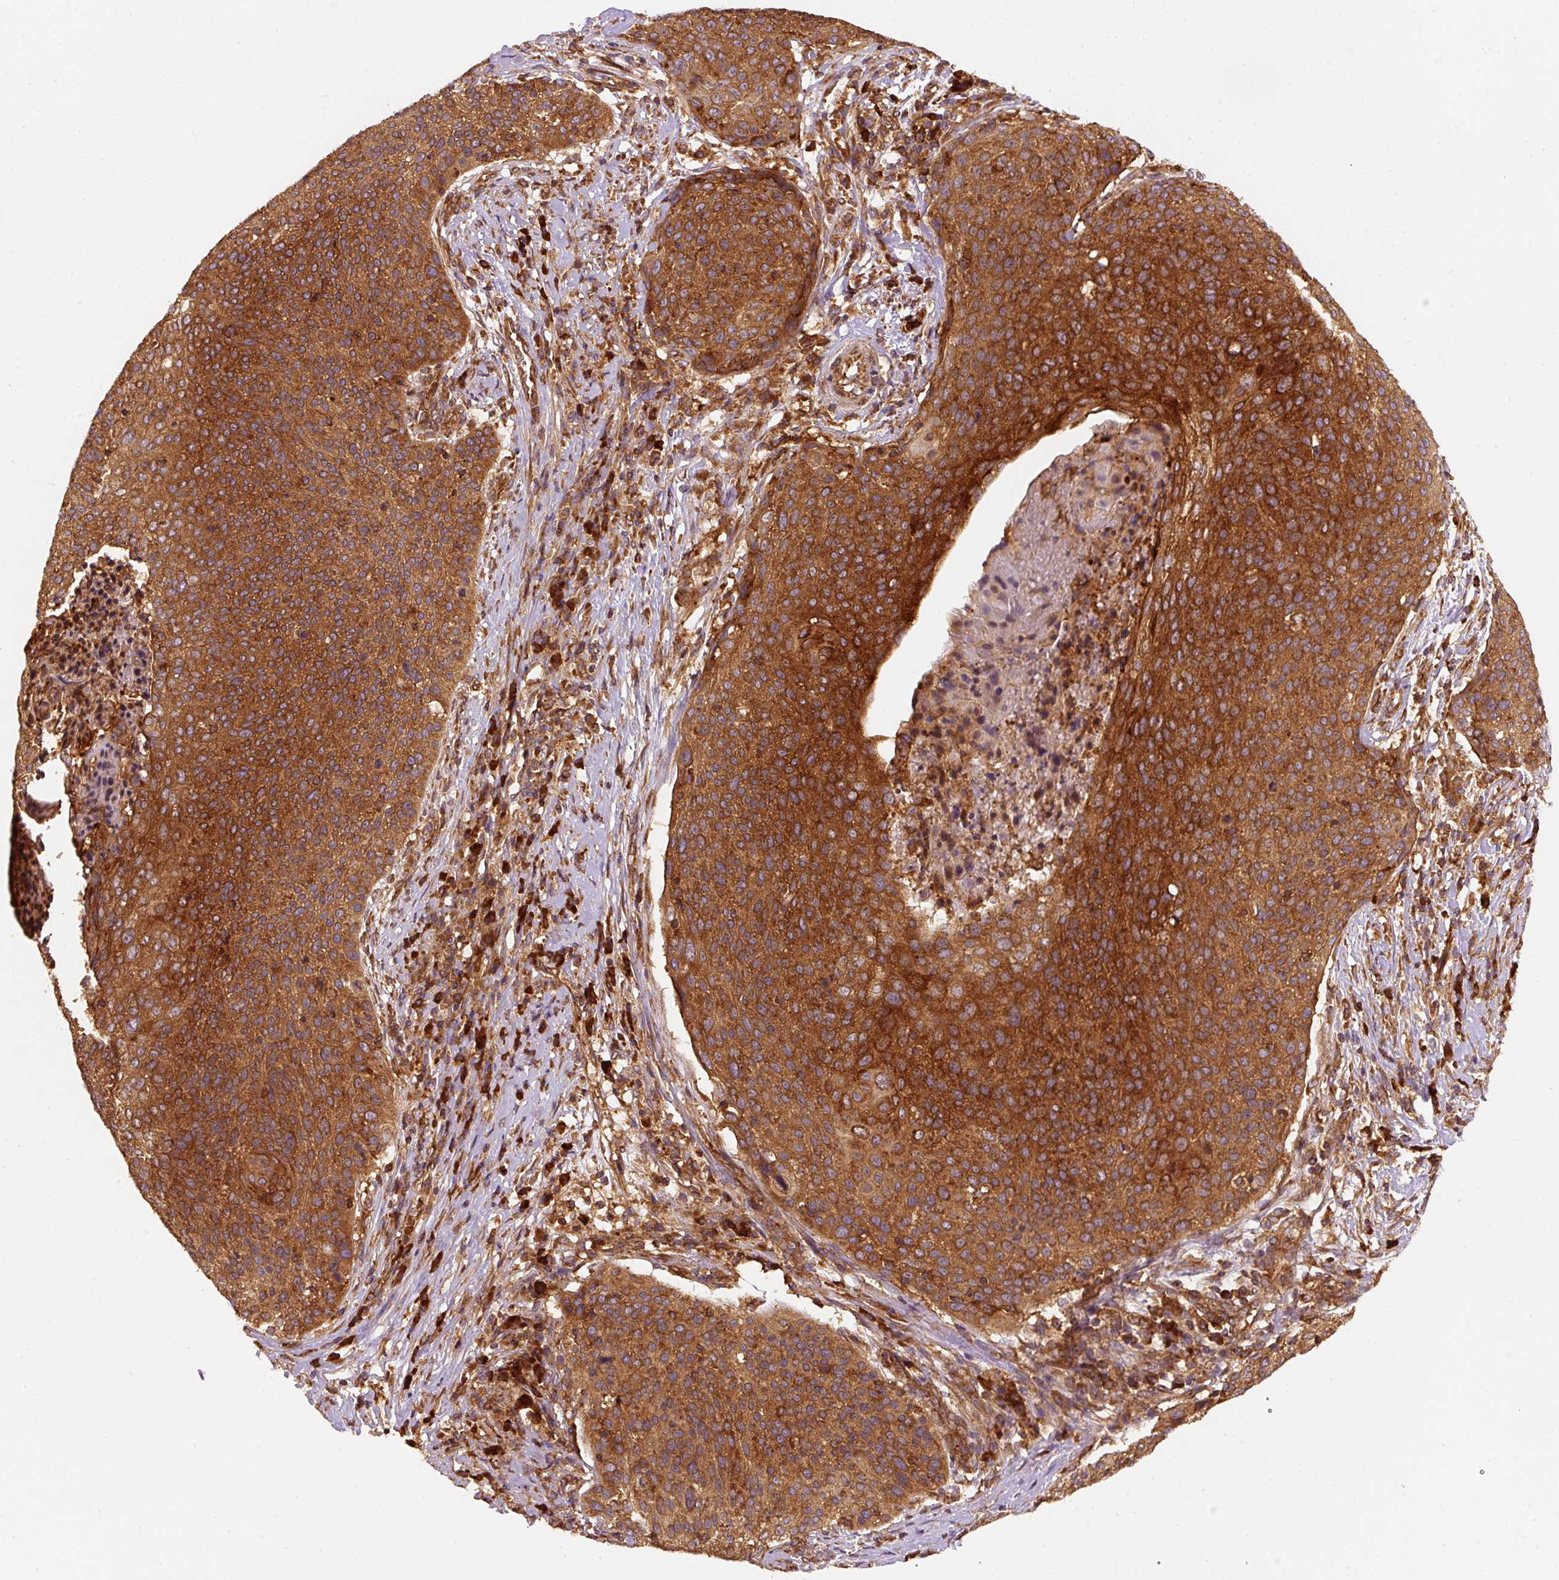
{"staining": {"intensity": "strong", "quantity": ">75%", "location": "cytoplasmic/membranous"}, "tissue": "cervical cancer", "cell_type": "Tumor cells", "image_type": "cancer", "snomed": [{"axis": "morphology", "description": "Squamous cell carcinoma, NOS"}, {"axis": "topography", "description": "Cervix"}], "caption": "A high-resolution image shows immunohistochemistry (IHC) staining of cervical cancer (squamous cell carcinoma), which displays strong cytoplasmic/membranous positivity in approximately >75% of tumor cells.", "gene": "EIF2S2", "patient": {"sex": "female", "age": 31}}